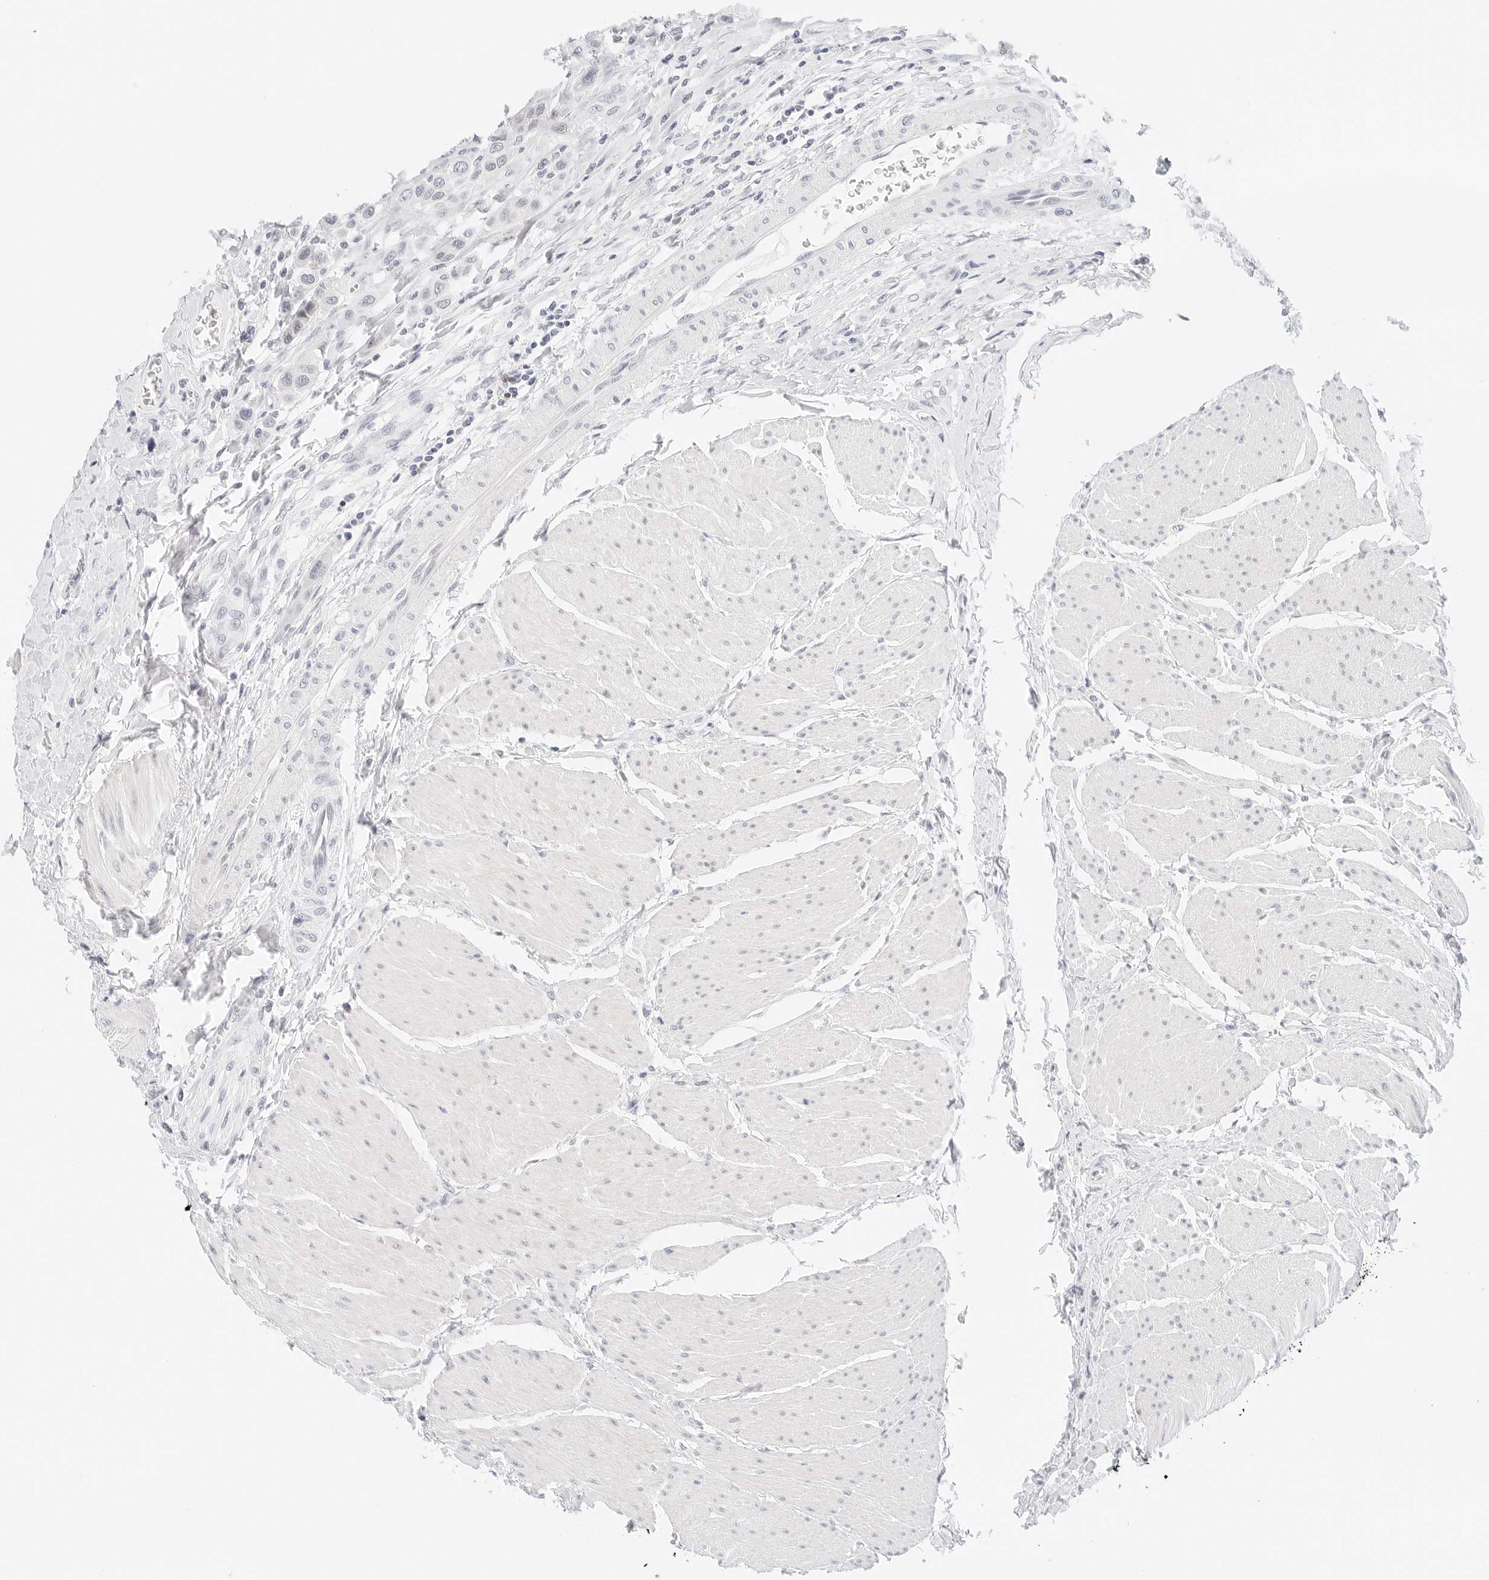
{"staining": {"intensity": "negative", "quantity": "none", "location": "none"}, "tissue": "urothelial cancer", "cell_type": "Tumor cells", "image_type": "cancer", "snomed": [{"axis": "morphology", "description": "Urothelial carcinoma, High grade"}, {"axis": "topography", "description": "Urinary bladder"}], "caption": "The image shows no significant staining in tumor cells of urothelial carcinoma (high-grade). Brightfield microscopy of immunohistochemistry stained with DAB (3,3'-diaminobenzidine) (brown) and hematoxylin (blue), captured at high magnification.", "gene": "CD22", "patient": {"sex": "male", "age": 50}}